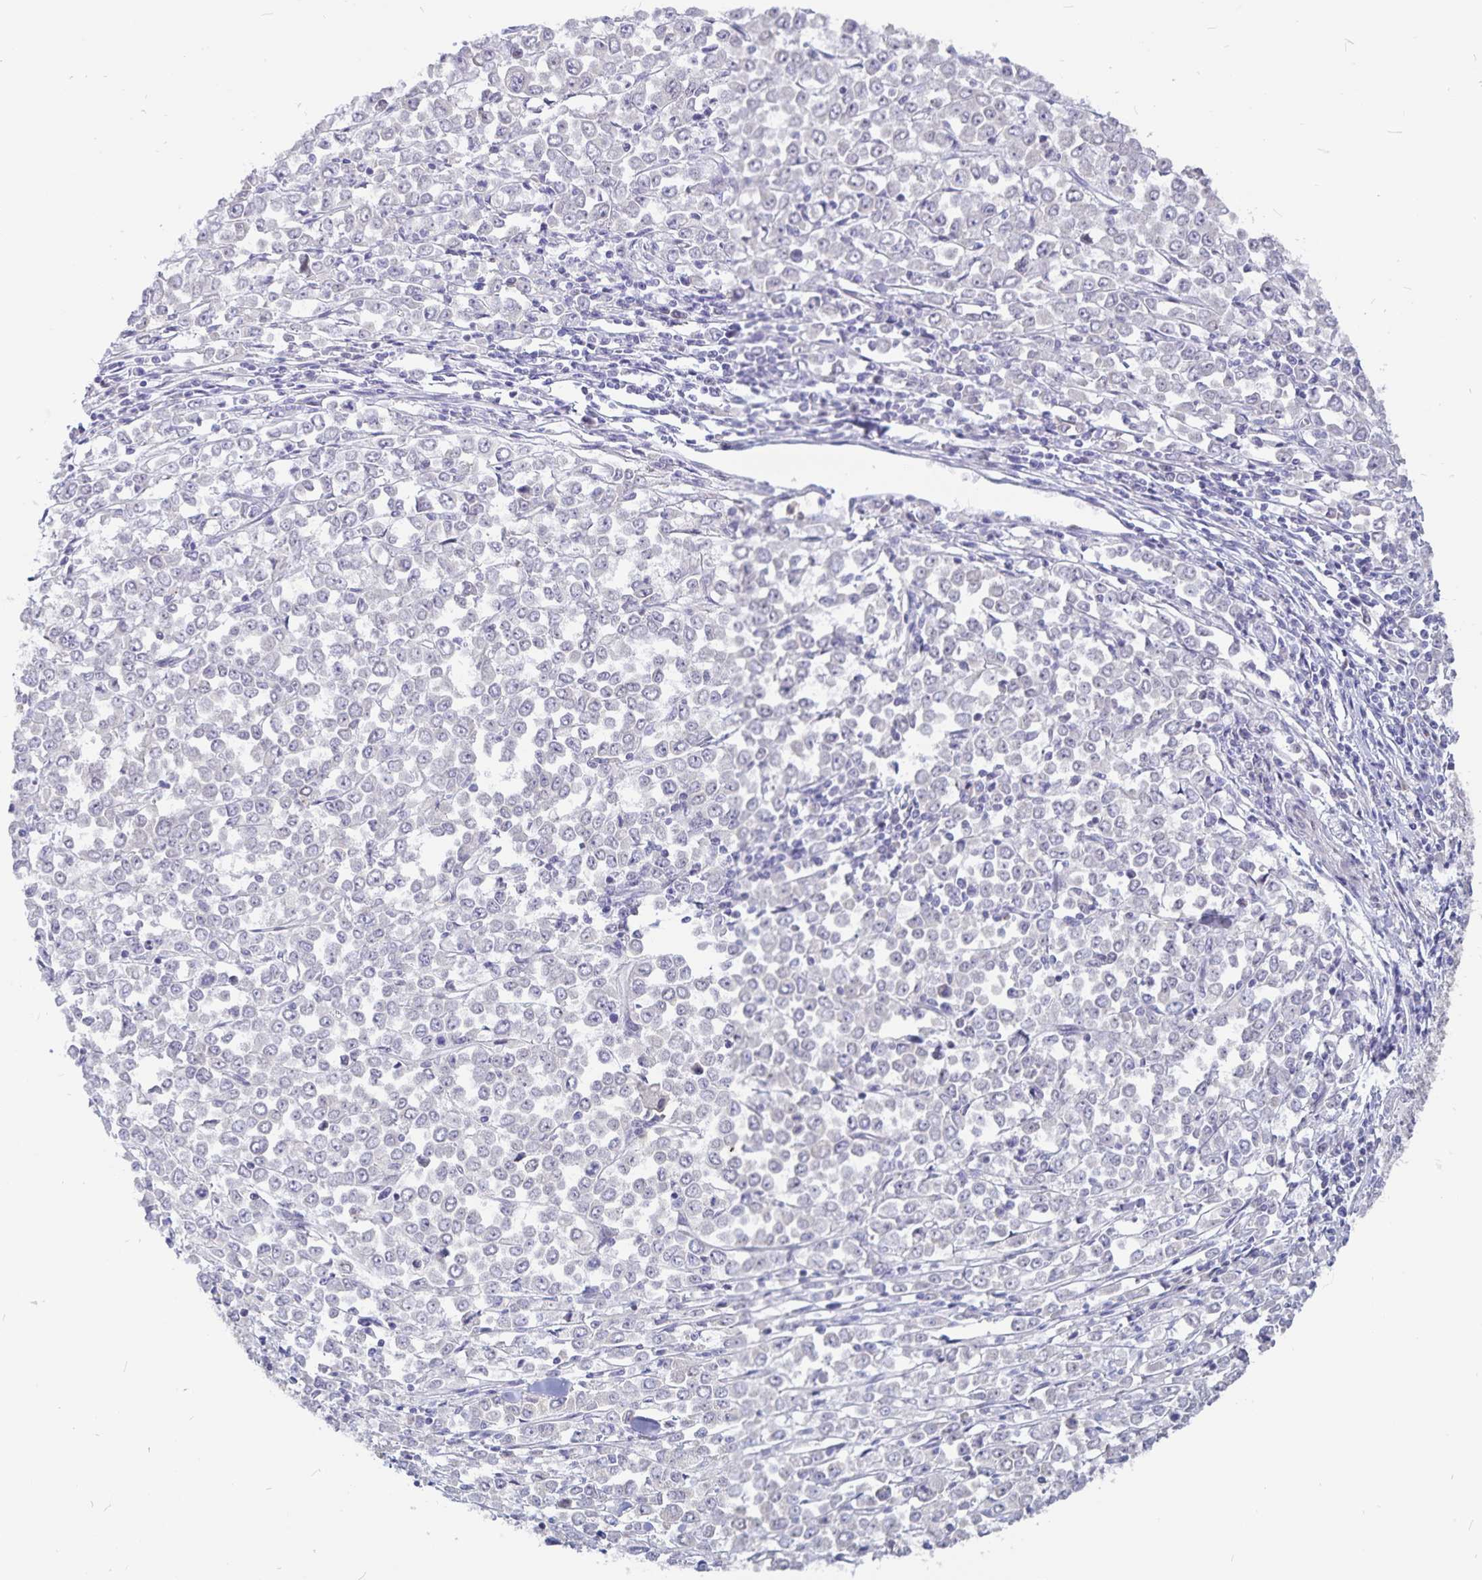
{"staining": {"intensity": "weak", "quantity": "<25%", "location": "cytoplasmic/membranous"}, "tissue": "stomach cancer", "cell_type": "Tumor cells", "image_type": "cancer", "snomed": [{"axis": "morphology", "description": "Adenocarcinoma, NOS"}, {"axis": "topography", "description": "Stomach, upper"}], "caption": "Immunohistochemistry (IHC) photomicrograph of neoplastic tissue: human adenocarcinoma (stomach) stained with DAB (3,3'-diaminobenzidine) displays no significant protein expression in tumor cells. (DAB (3,3'-diaminobenzidine) immunohistochemistry (IHC) with hematoxylin counter stain).", "gene": "ATP2A2", "patient": {"sex": "male", "age": 70}}